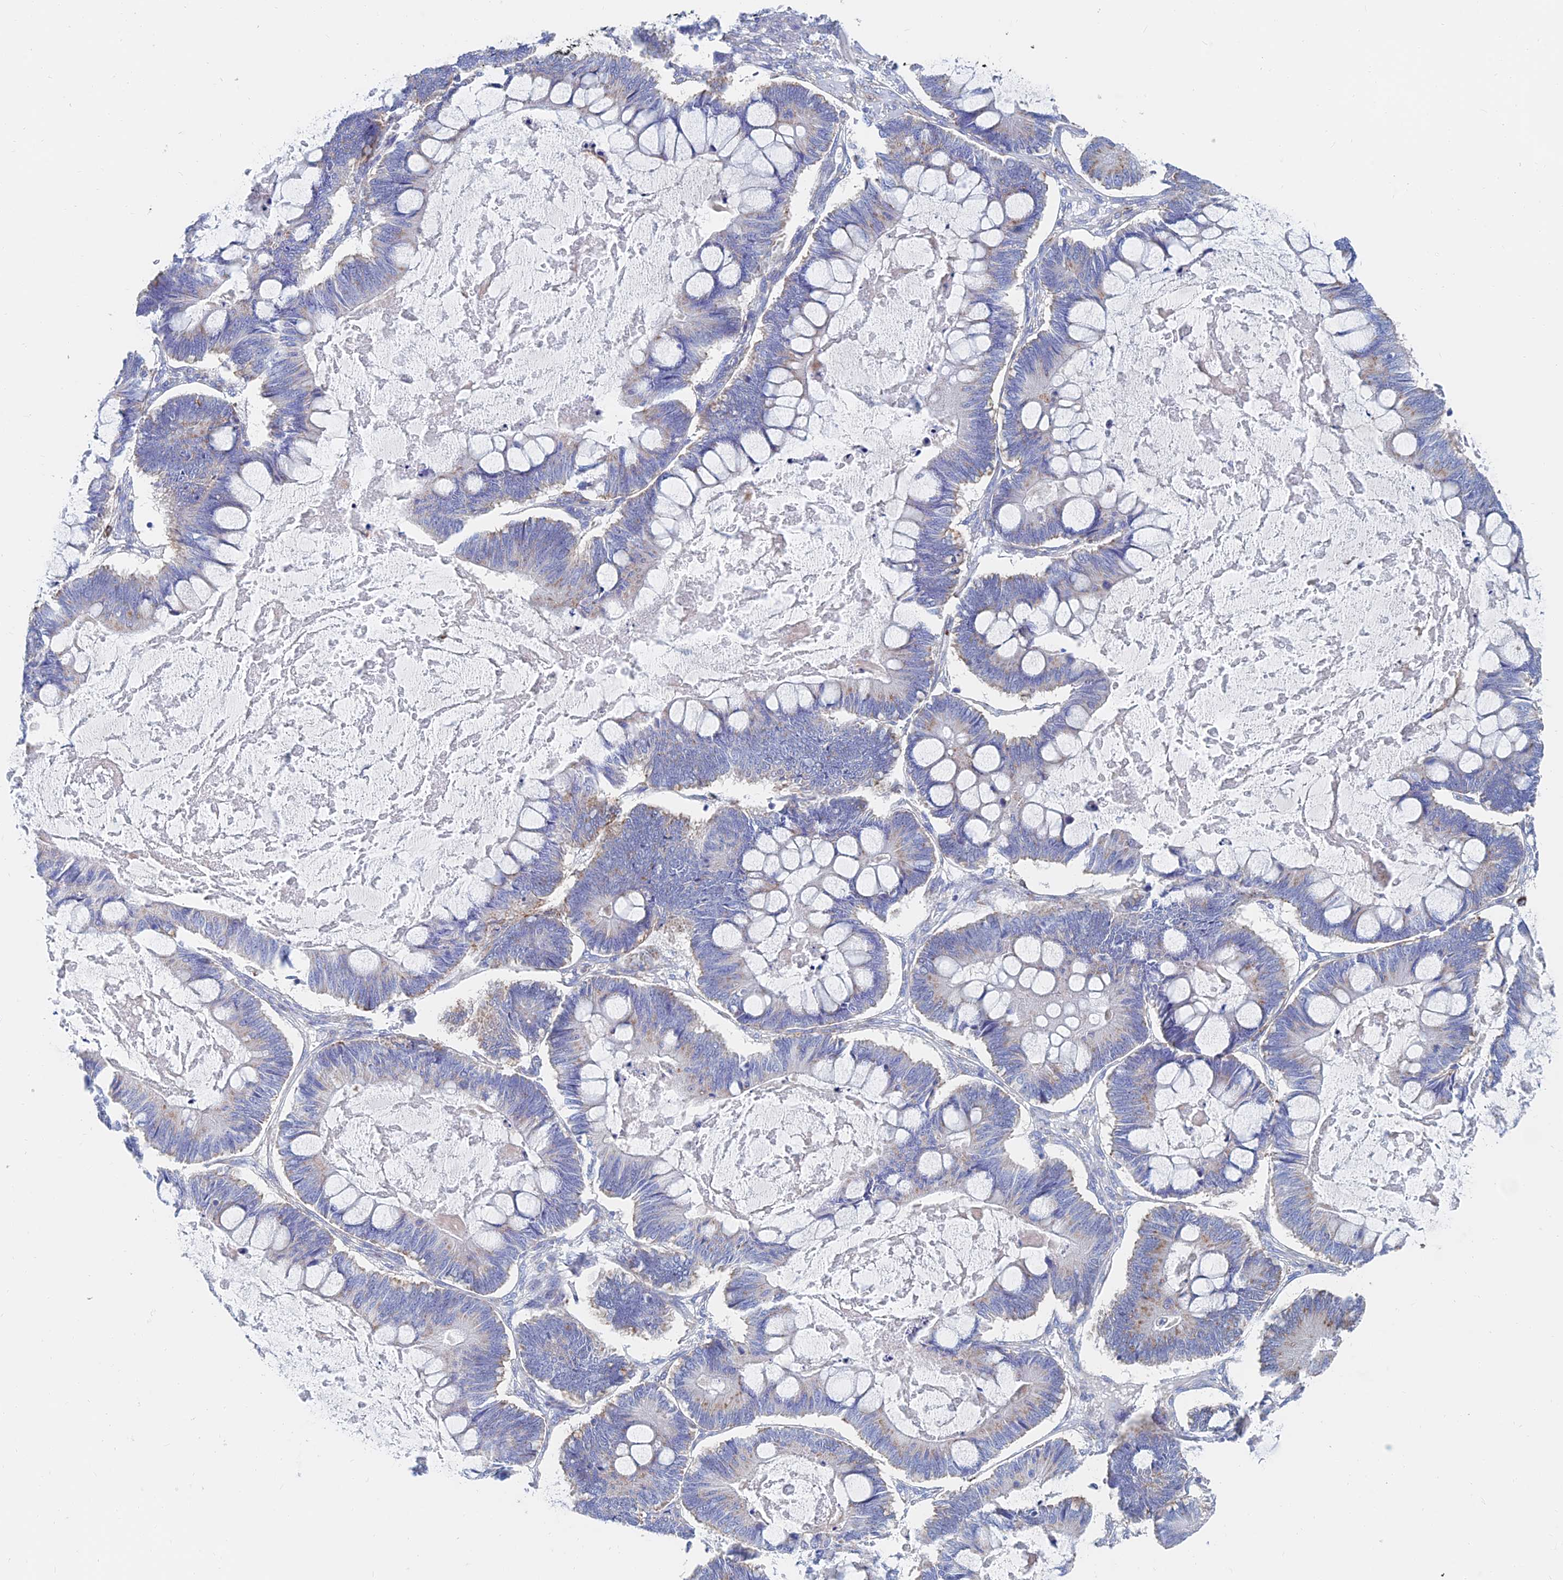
{"staining": {"intensity": "moderate", "quantity": "<25%", "location": "cytoplasmic/membranous"}, "tissue": "ovarian cancer", "cell_type": "Tumor cells", "image_type": "cancer", "snomed": [{"axis": "morphology", "description": "Cystadenocarcinoma, mucinous, NOS"}, {"axis": "topography", "description": "Ovary"}], "caption": "Ovarian mucinous cystadenocarcinoma stained with IHC reveals moderate cytoplasmic/membranous staining in approximately <25% of tumor cells.", "gene": "SPNS1", "patient": {"sex": "female", "age": 61}}